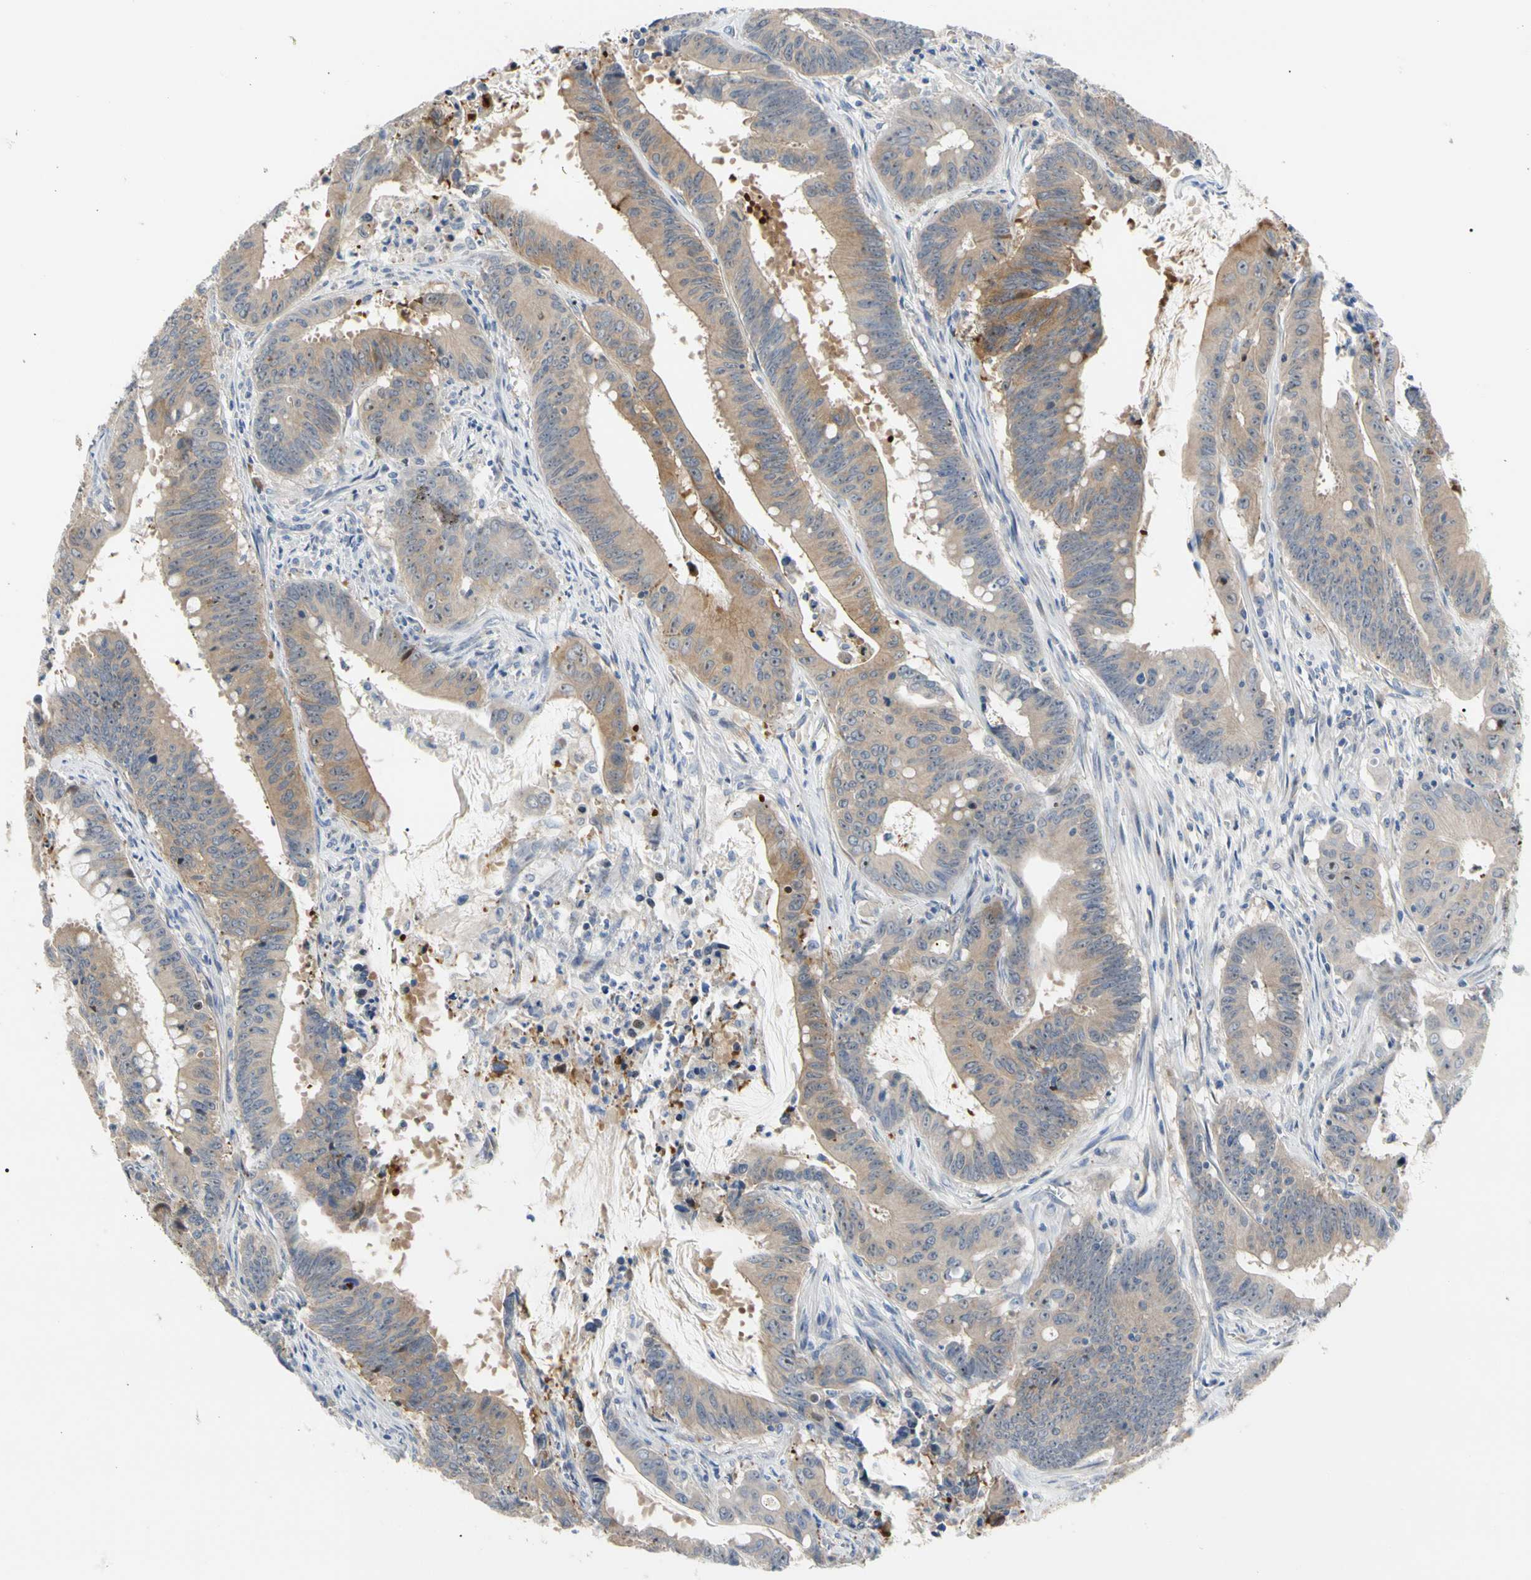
{"staining": {"intensity": "weak", "quantity": ">75%", "location": "cytoplasmic/membranous"}, "tissue": "colorectal cancer", "cell_type": "Tumor cells", "image_type": "cancer", "snomed": [{"axis": "morphology", "description": "Adenocarcinoma, NOS"}, {"axis": "topography", "description": "Colon"}], "caption": "Weak cytoplasmic/membranous positivity for a protein is seen in about >75% of tumor cells of adenocarcinoma (colorectal) using IHC.", "gene": "HMGCR", "patient": {"sex": "male", "age": 45}}